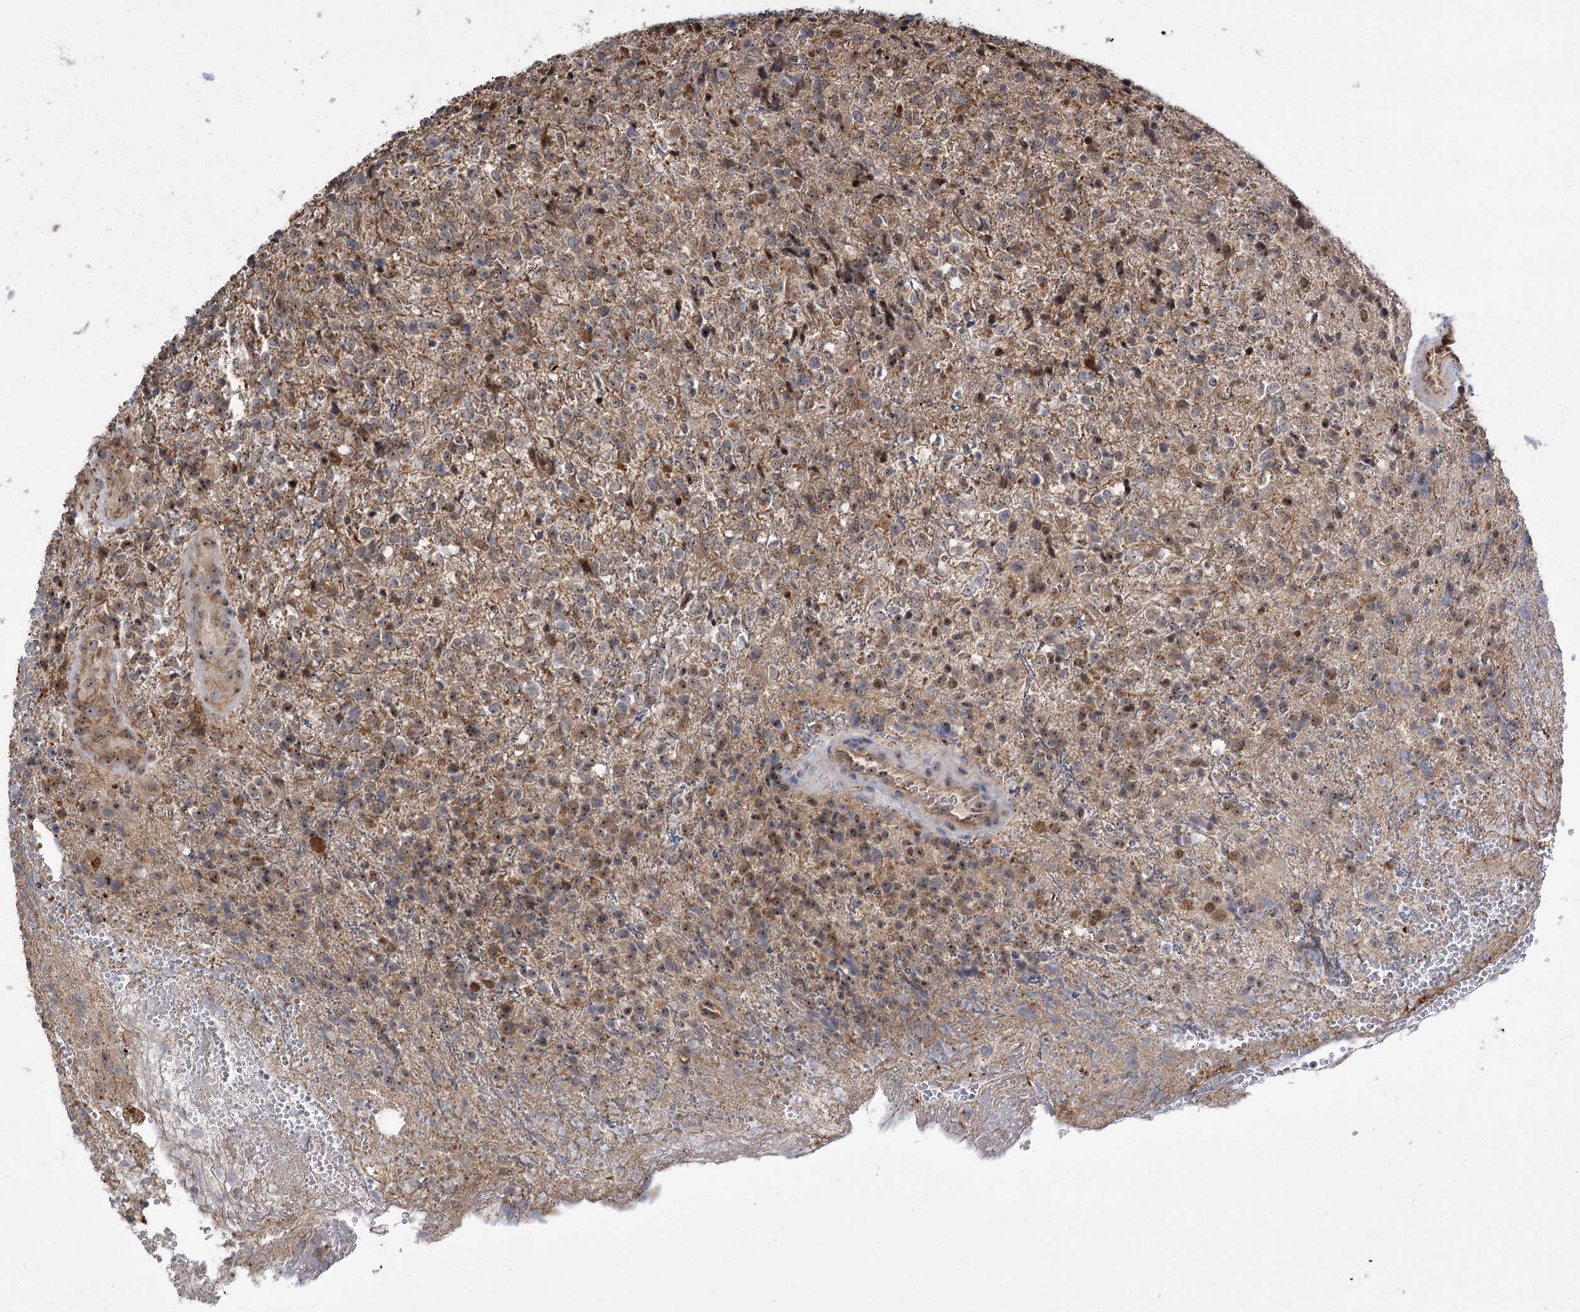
{"staining": {"intensity": "moderate", "quantity": "25%-75%", "location": "cytoplasmic/membranous,nuclear"}, "tissue": "glioma", "cell_type": "Tumor cells", "image_type": "cancer", "snomed": [{"axis": "morphology", "description": "Glioma, malignant, High grade"}, {"axis": "topography", "description": "Brain"}], "caption": "A high-resolution micrograph shows immunohistochemistry (IHC) staining of glioma, which exhibits moderate cytoplasmic/membranous and nuclear positivity in about 25%-75% of tumor cells. (Stains: DAB in brown, nuclei in blue, Microscopy: brightfield microscopy at high magnification).", "gene": "SERGEF", "patient": {"sex": "male", "age": 56}}